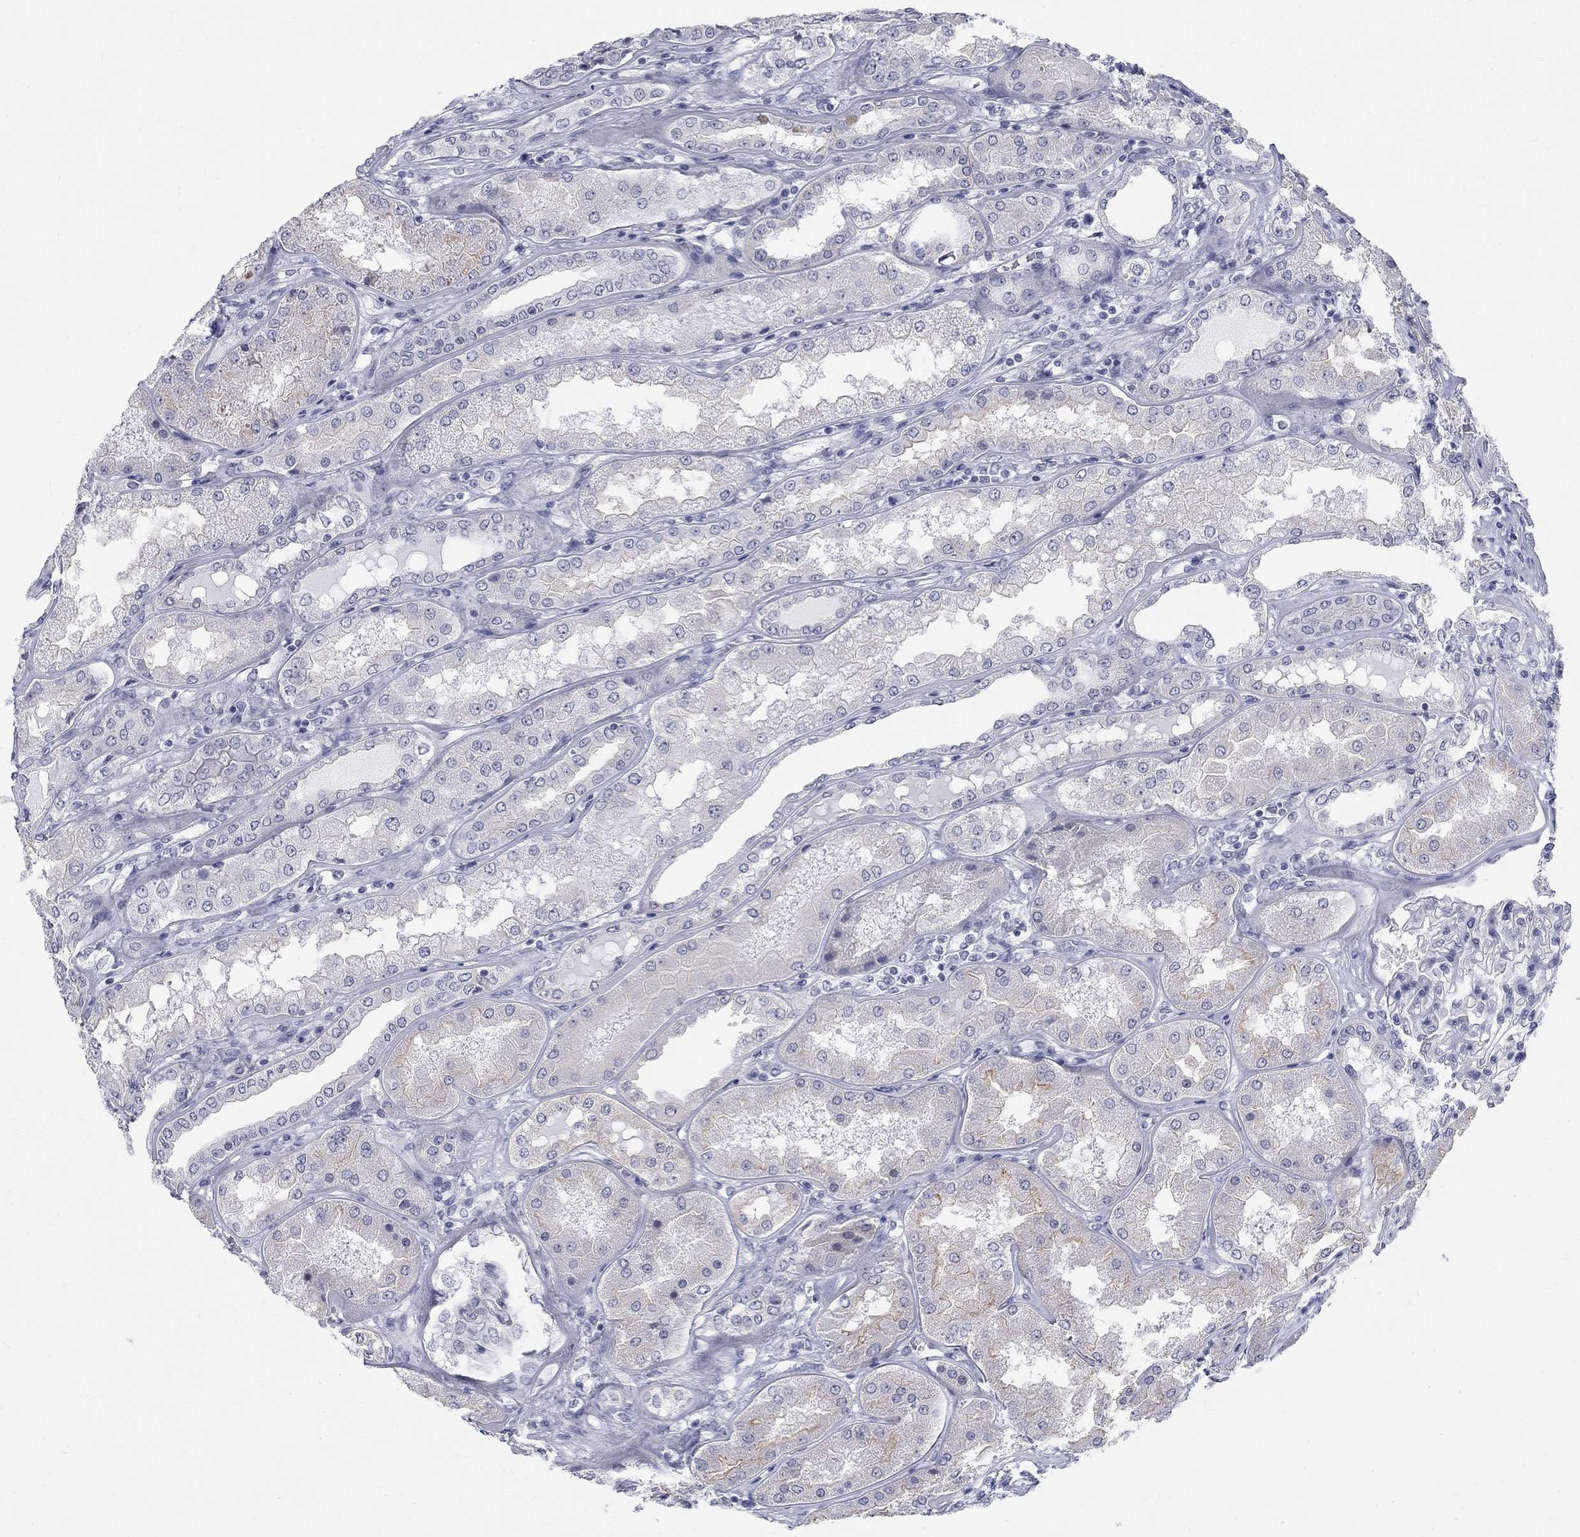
{"staining": {"intensity": "negative", "quantity": "none", "location": "none"}, "tissue": "kidney", "cell_type": "Cells in glomeruli", "image_type": "normal", "snomed": [{"axis": "morphology", "description": "Normal tissue, NOS"}, {"axis": "topography", "description": "Kidney"}], "caption": "IHC of normal human kidney exhibits no staining in cells in glomeruli.", "gene": "DMTN", "patient": {"sex": "female", "age": 56}}